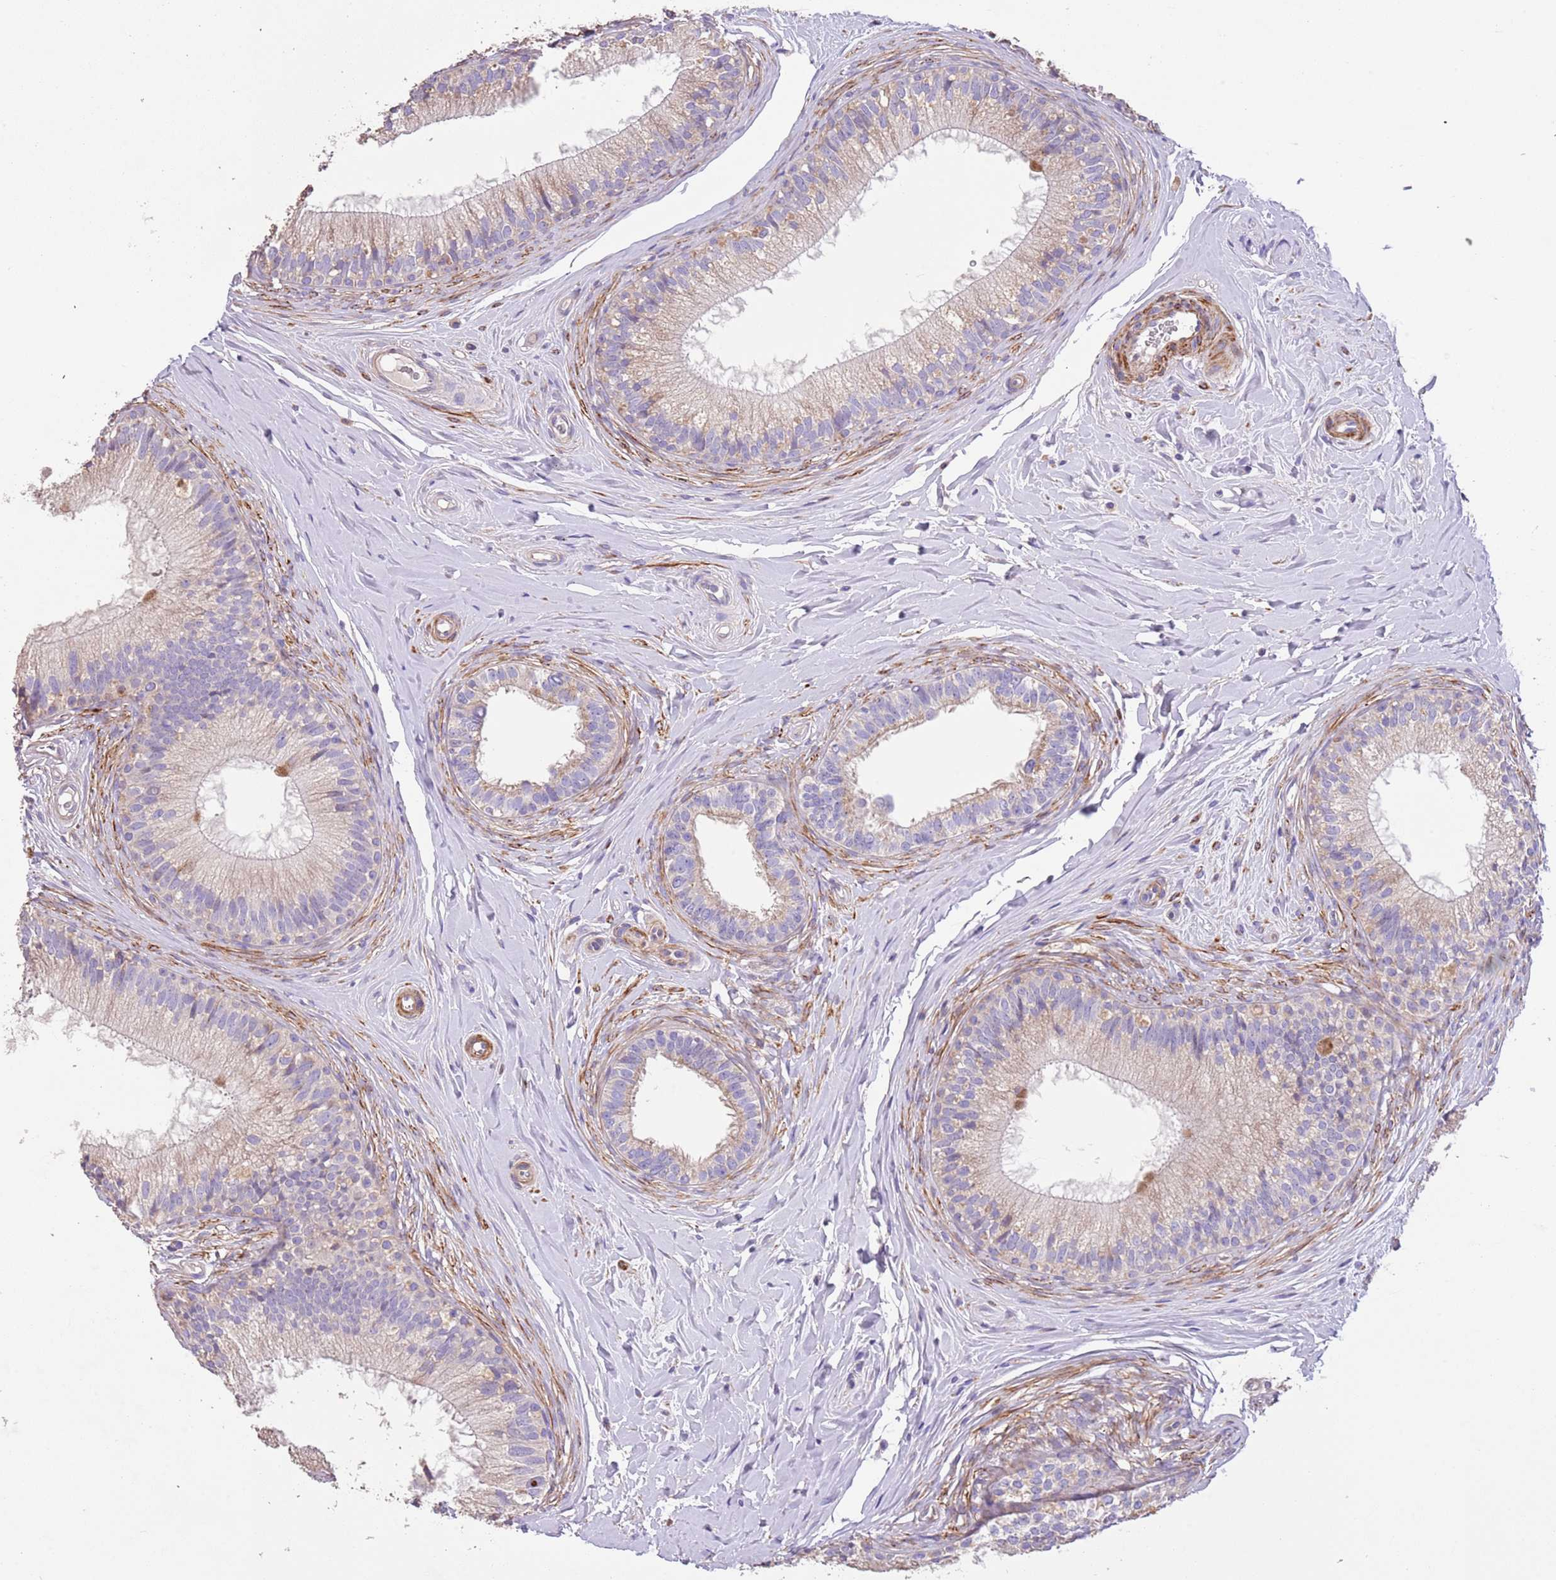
{"staining": {"intensity": "weak", "quantity": "<25%", "location": "cytoplasmic/membranous"}, "tissue": "epididymis", "cell_type": "Glandular cells", "image_type": "normal", "snomed": [{"axis": "morphology", "description": "Normal tissue, NOS"}, {"axis": "topography", "description": "Epididymis"}], "caption": "A high-resolution photomicrograph shows IHC staining of normal epididymis, which exhibits no significant expression in glandular cells.", "gene": "PIGA", "patient": {"sex": "male", "age": 33}}